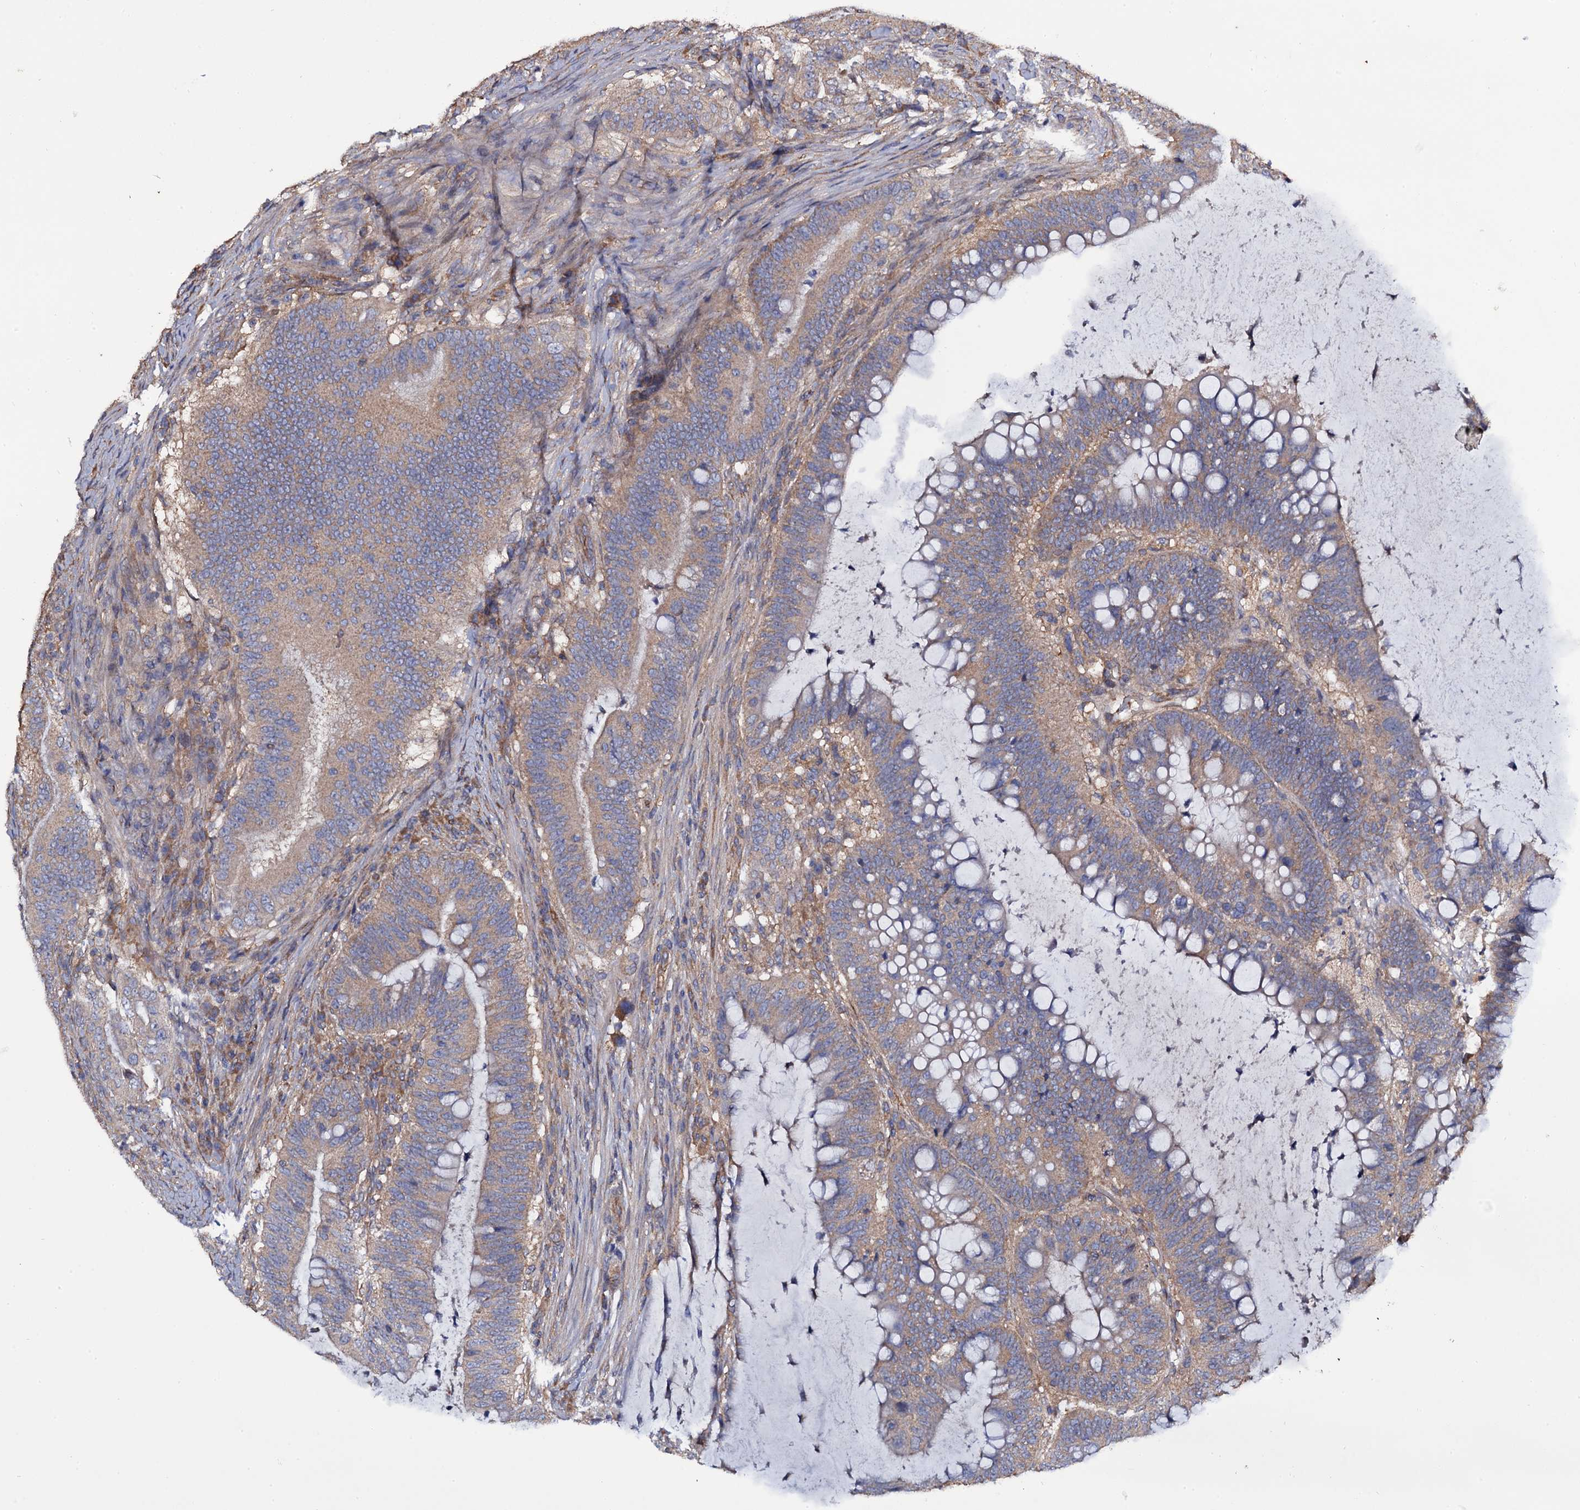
{"staining": {"intensity": "moderate", "quantity": "25%-75%", "location": "cytoplasmic/membranous"}, "tissue": "colorectal cancer", "cell_type": "Tumor cells", "image_type": "cancer", "snomed": [{"axis": "morphology", "description": "Adenocarcinoma, NOS"}, {"axis": "topography", "description": "Colon"}], "caption": "Colorectal adenocarcinoma stained with immunohistochemistry demonstrates moderate cytoplasmic/membranous expression in about 25%-75% of tumor cells.", "gene": "TTC23", "patient": {"sex": "female", "age": 66}}